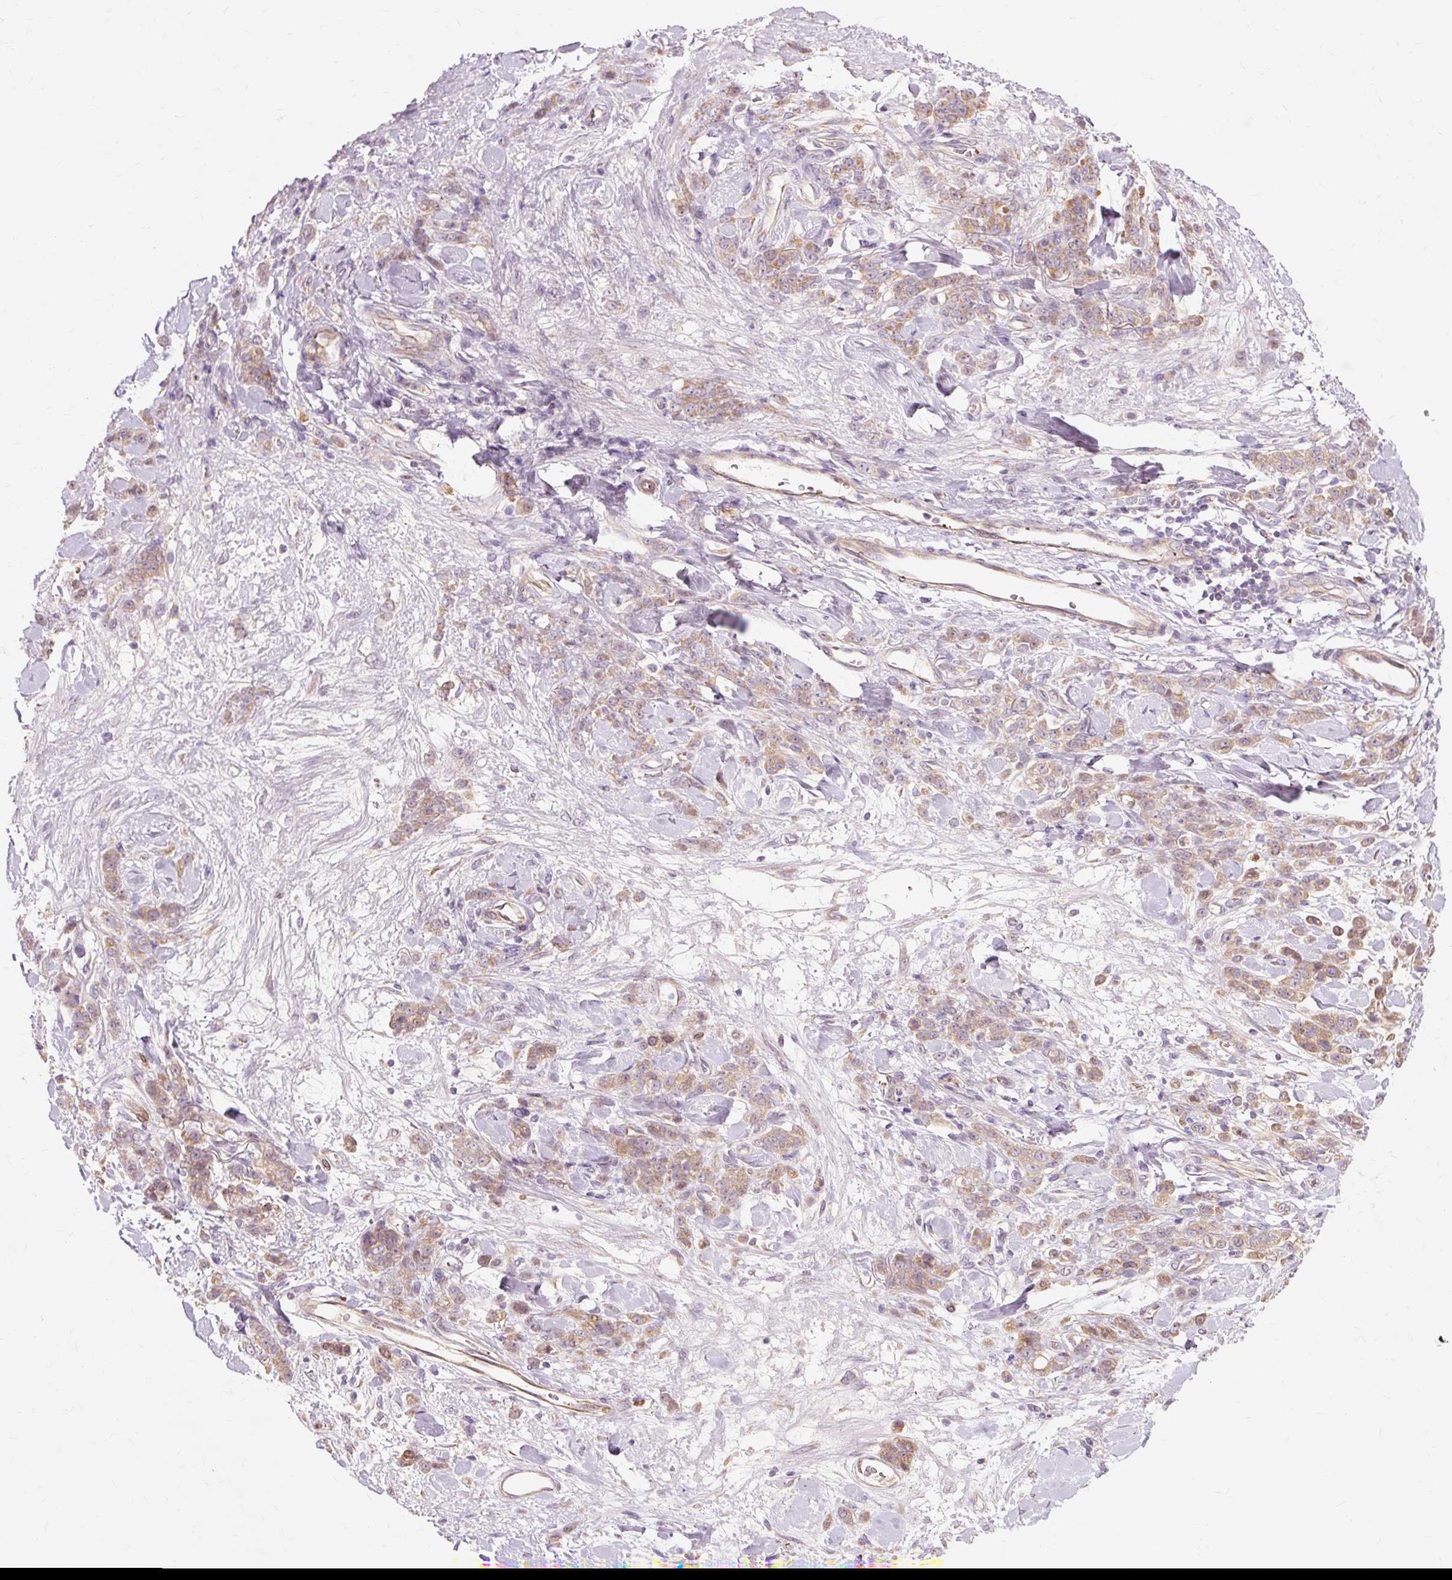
{"staining": {"intensity": "moderate", "quantity": ">75%", "location": "cytoplasmic/membranous"}, "tissue": "stomach cancer", "cell_type": "Tumor cells", "image_type": "cancer", "snomed": [{"axis": "morphology", "description": "Normal tissue, NOS"}, {"axis": "morphology", "description": "Adenocarcinoma, NOS"}, {"axis": "topography", "description": "Stomach"}], "caption": "Immunohistochemistry (IHC) of human stomach adenocarcinoma displays medium levels of moderate cytoplasmic/membranous expression in about >75% of tumor cells.", "gene": "PDZD2", "patient": {"sex": "male", "age": 82}}